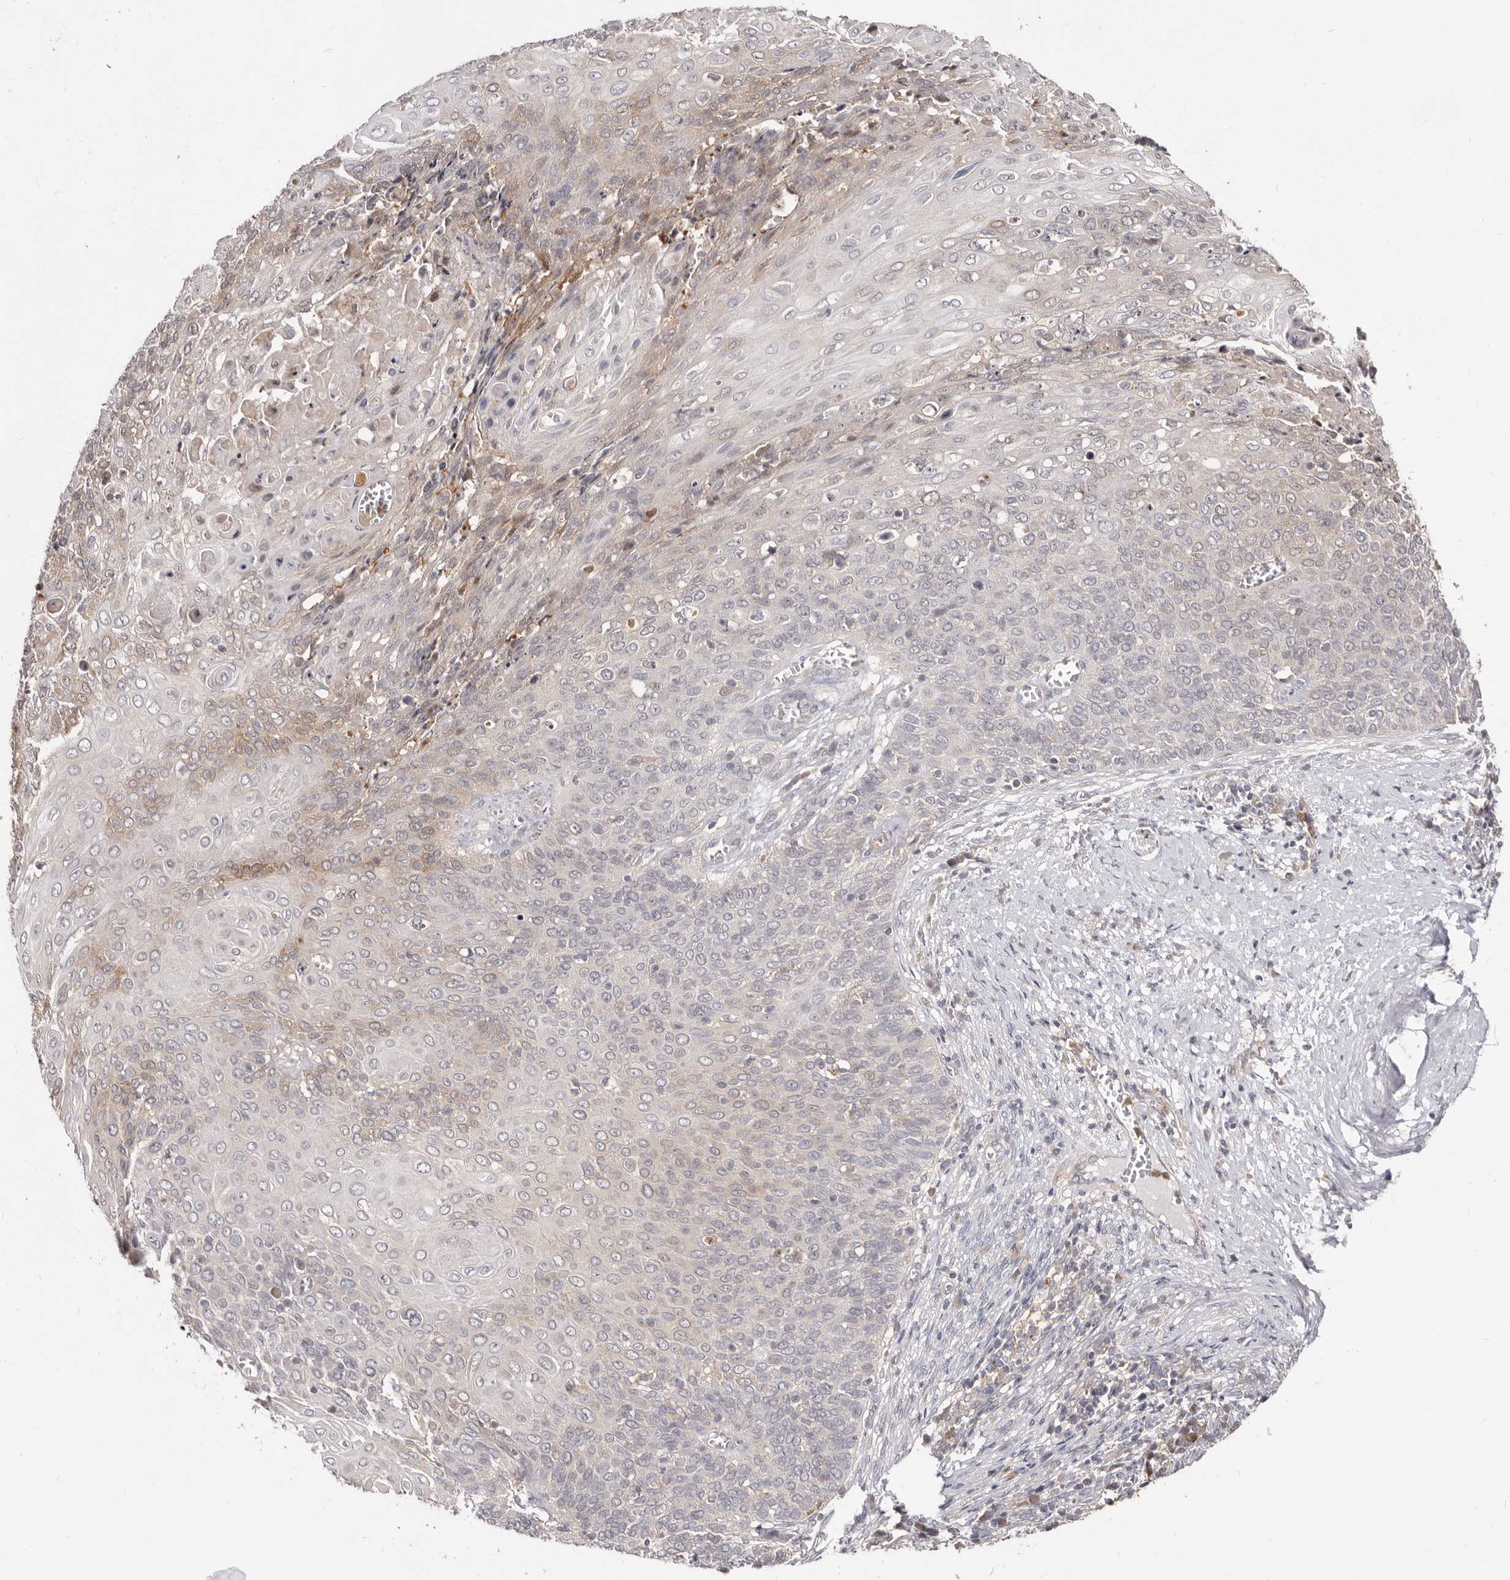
{"staining": {"intensity": "weak", "quantity": "<25%", "location": "cytoplasmic/membranous"}, "tissue": "cervical cancer", "cell_type": "Tumor cells", "image_type": "cancer", "snomed": [{"axis": "morphology", "description": "Squamous cell carcinoma, NOS"}, {"axis": "topography", "description": "Cervix"}], "caption": "The histopathology image displays no staining of tumor cells in cervical cancer (squamous cell carcinoma).", "gene": "TC2N", "patient": {"sex": "female", "age": 39}}